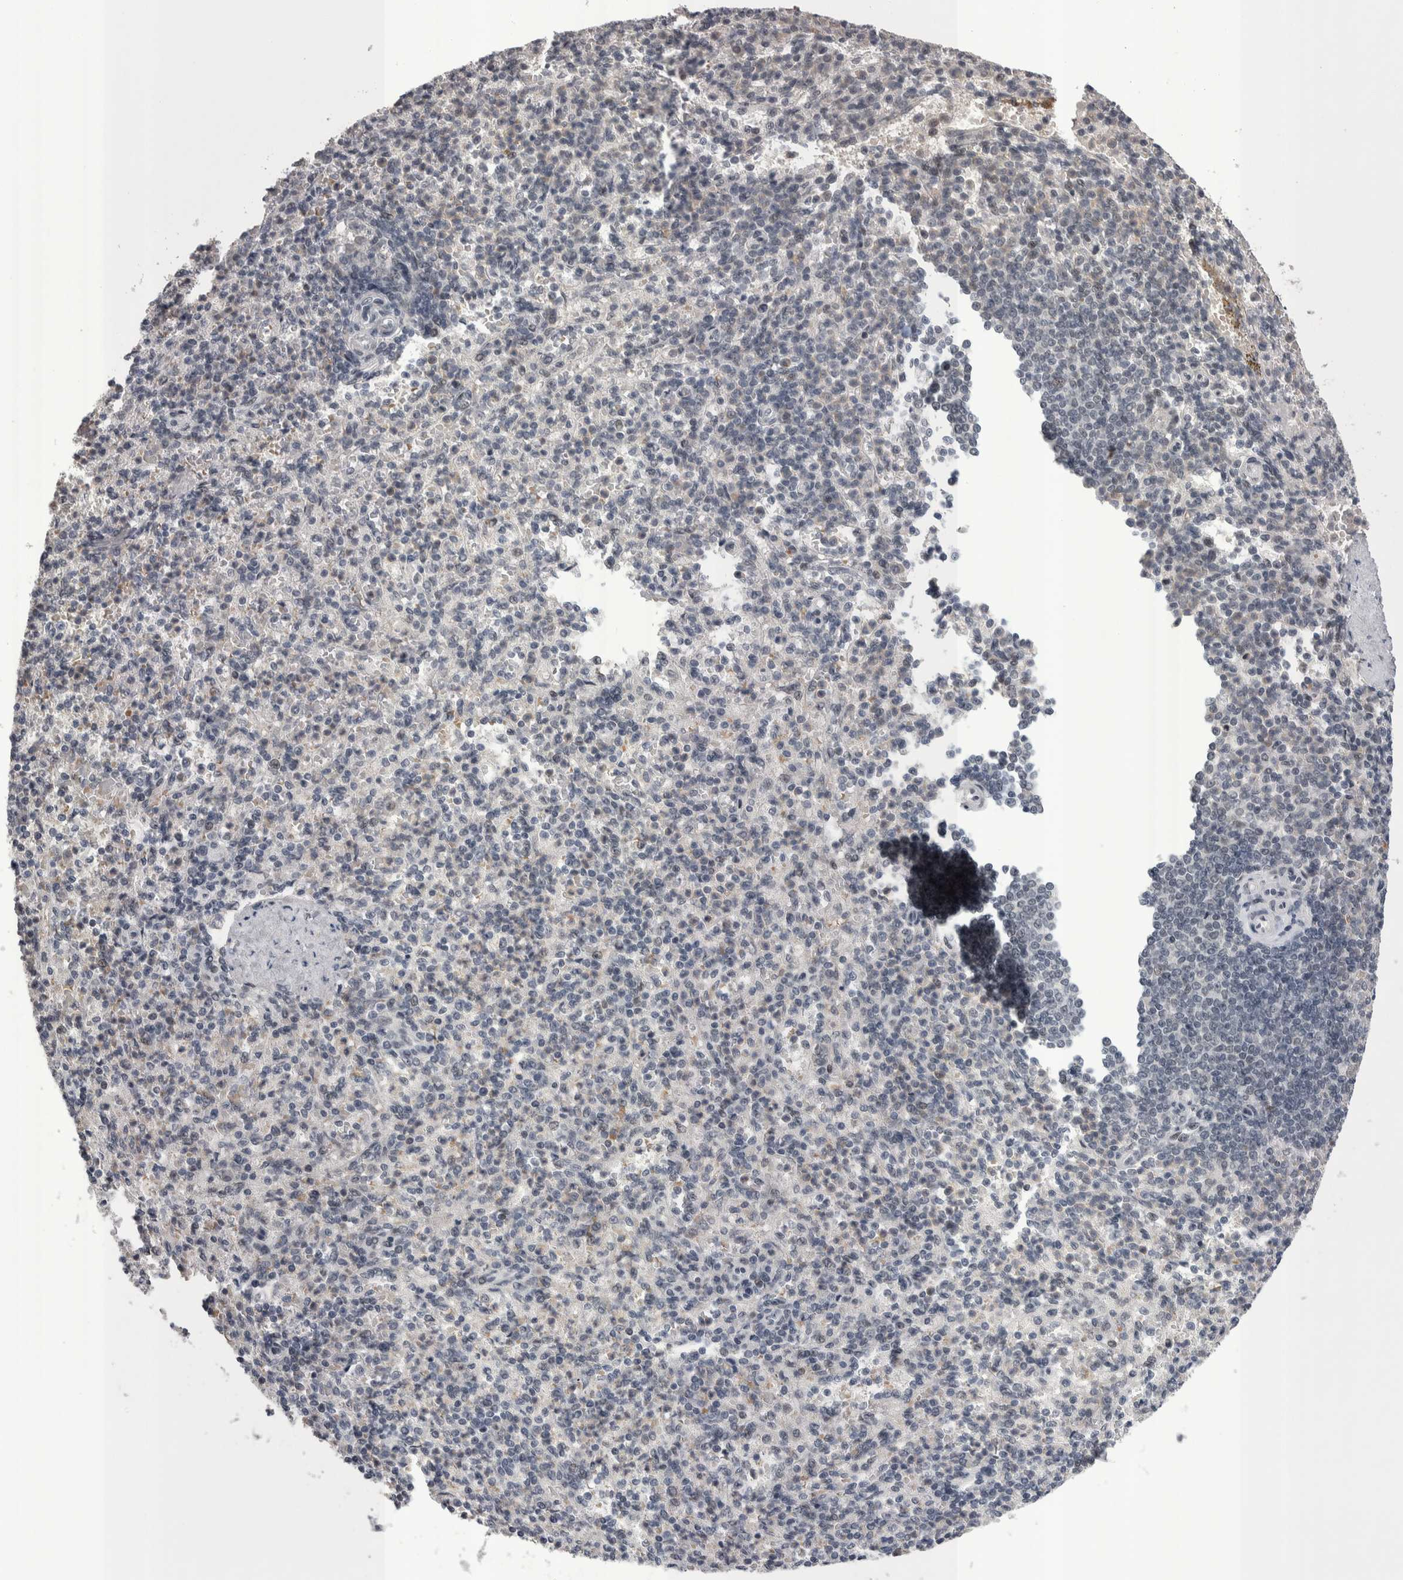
{"staining": {"intensity": "weak", "quantity": "<25%", "location": "nuclear"}, "tissue": "spleen", "cell_type": "Cells in red pulp", "image_type": "normal", "snomed": [{"axis": "morphology", "description": "Normal tissue, NOS"}, {"axis": "topography", "description": "Spleen"}], "caption": "Immunohistochemistry histopathology image of benign human spleen stained for a protein (brown), which shows no positivity in cells in red pulp.", "gene": "DMTF1", "patient": {"sex": "female", "age": 74}}